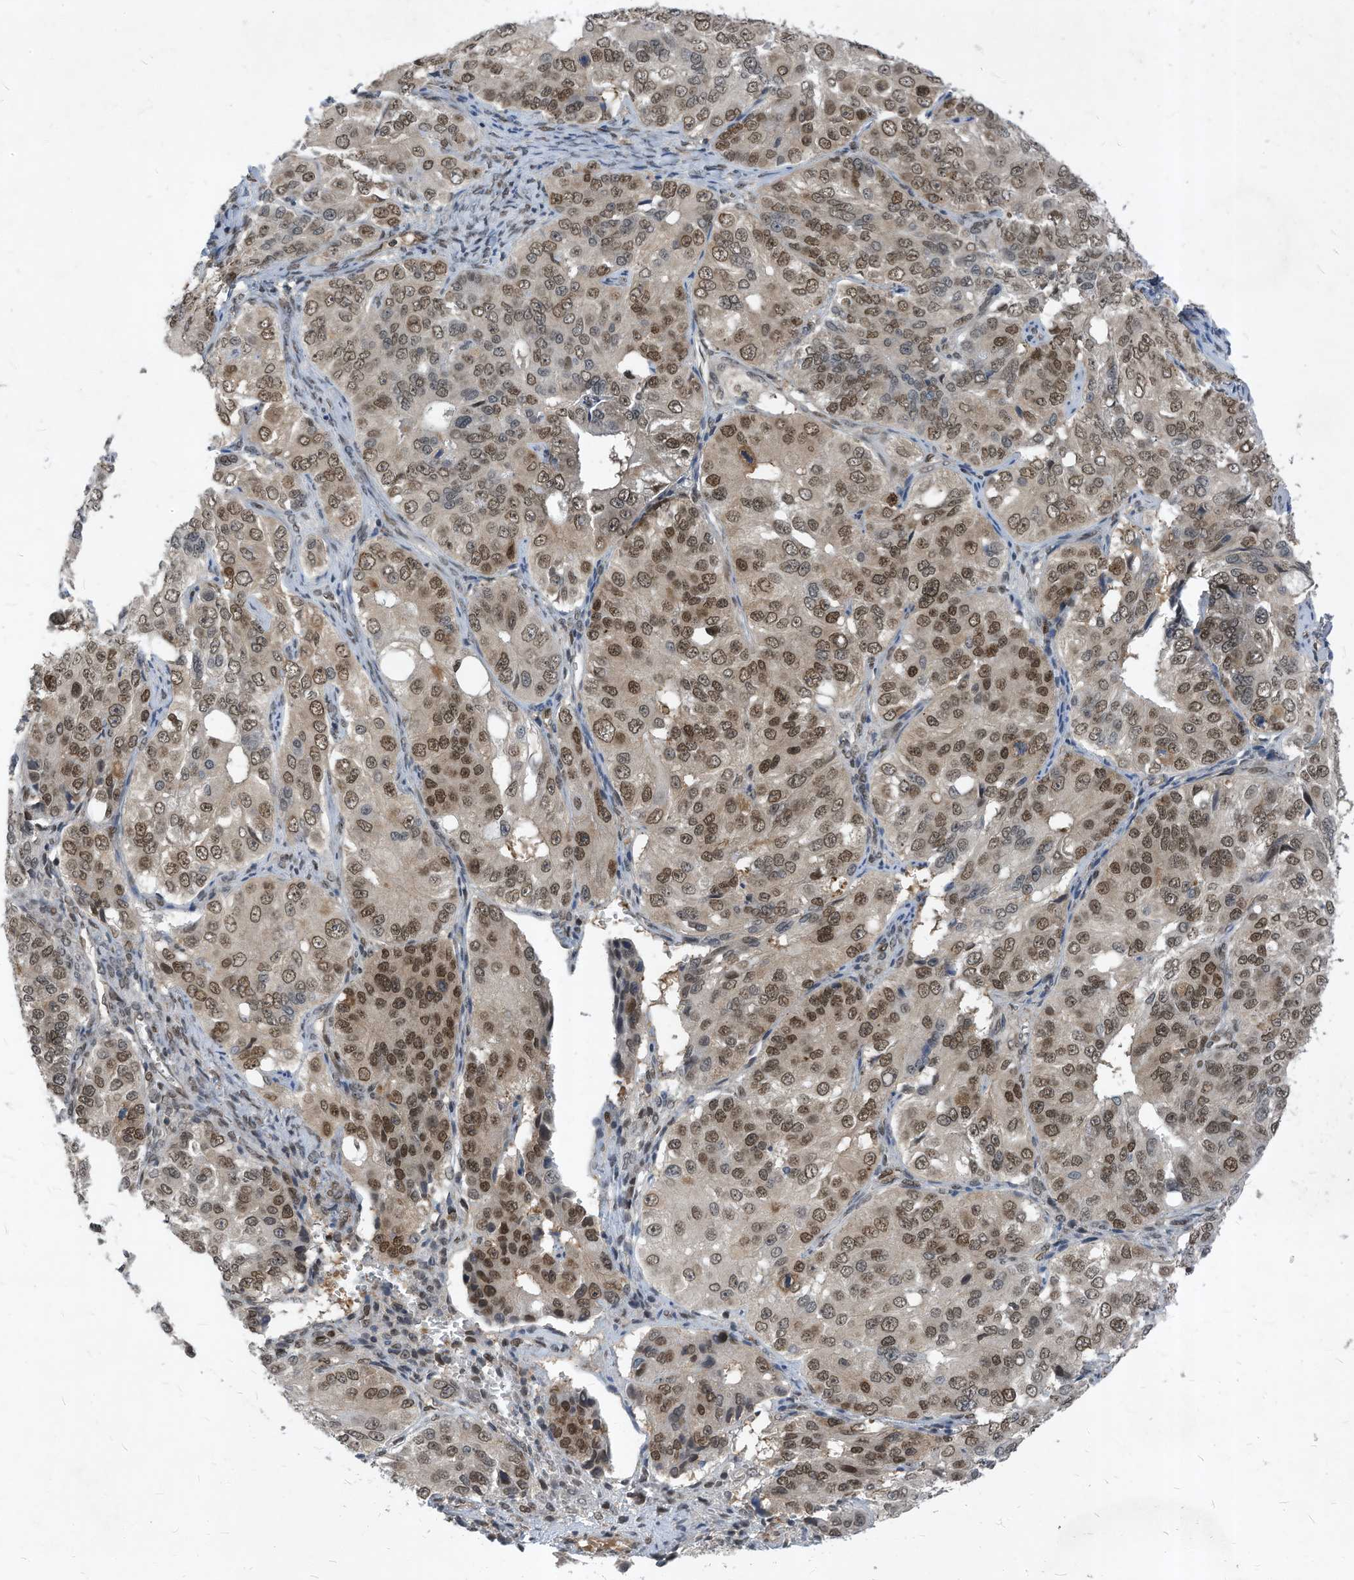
{"staining": {"intensity": "moderate", "quantity": ">75%", "location": "nuclear"}, "tissue": "ovarian cancer", "cell_type": "Tumor cells", "image_type": "cancer", "snomed": [{"axis": "morphology", "description": "Carcinoma, endometroid"}, {"axis": "topography", "description": "Ovary"}], "caption": "An image of human endometroid carcinoma (ovarian) stained for a protein demonstrates moderate nuclear brown staining in tumor cells.", "gene": "KPNB1", "patient": {"sex": "female", "age": 51}}